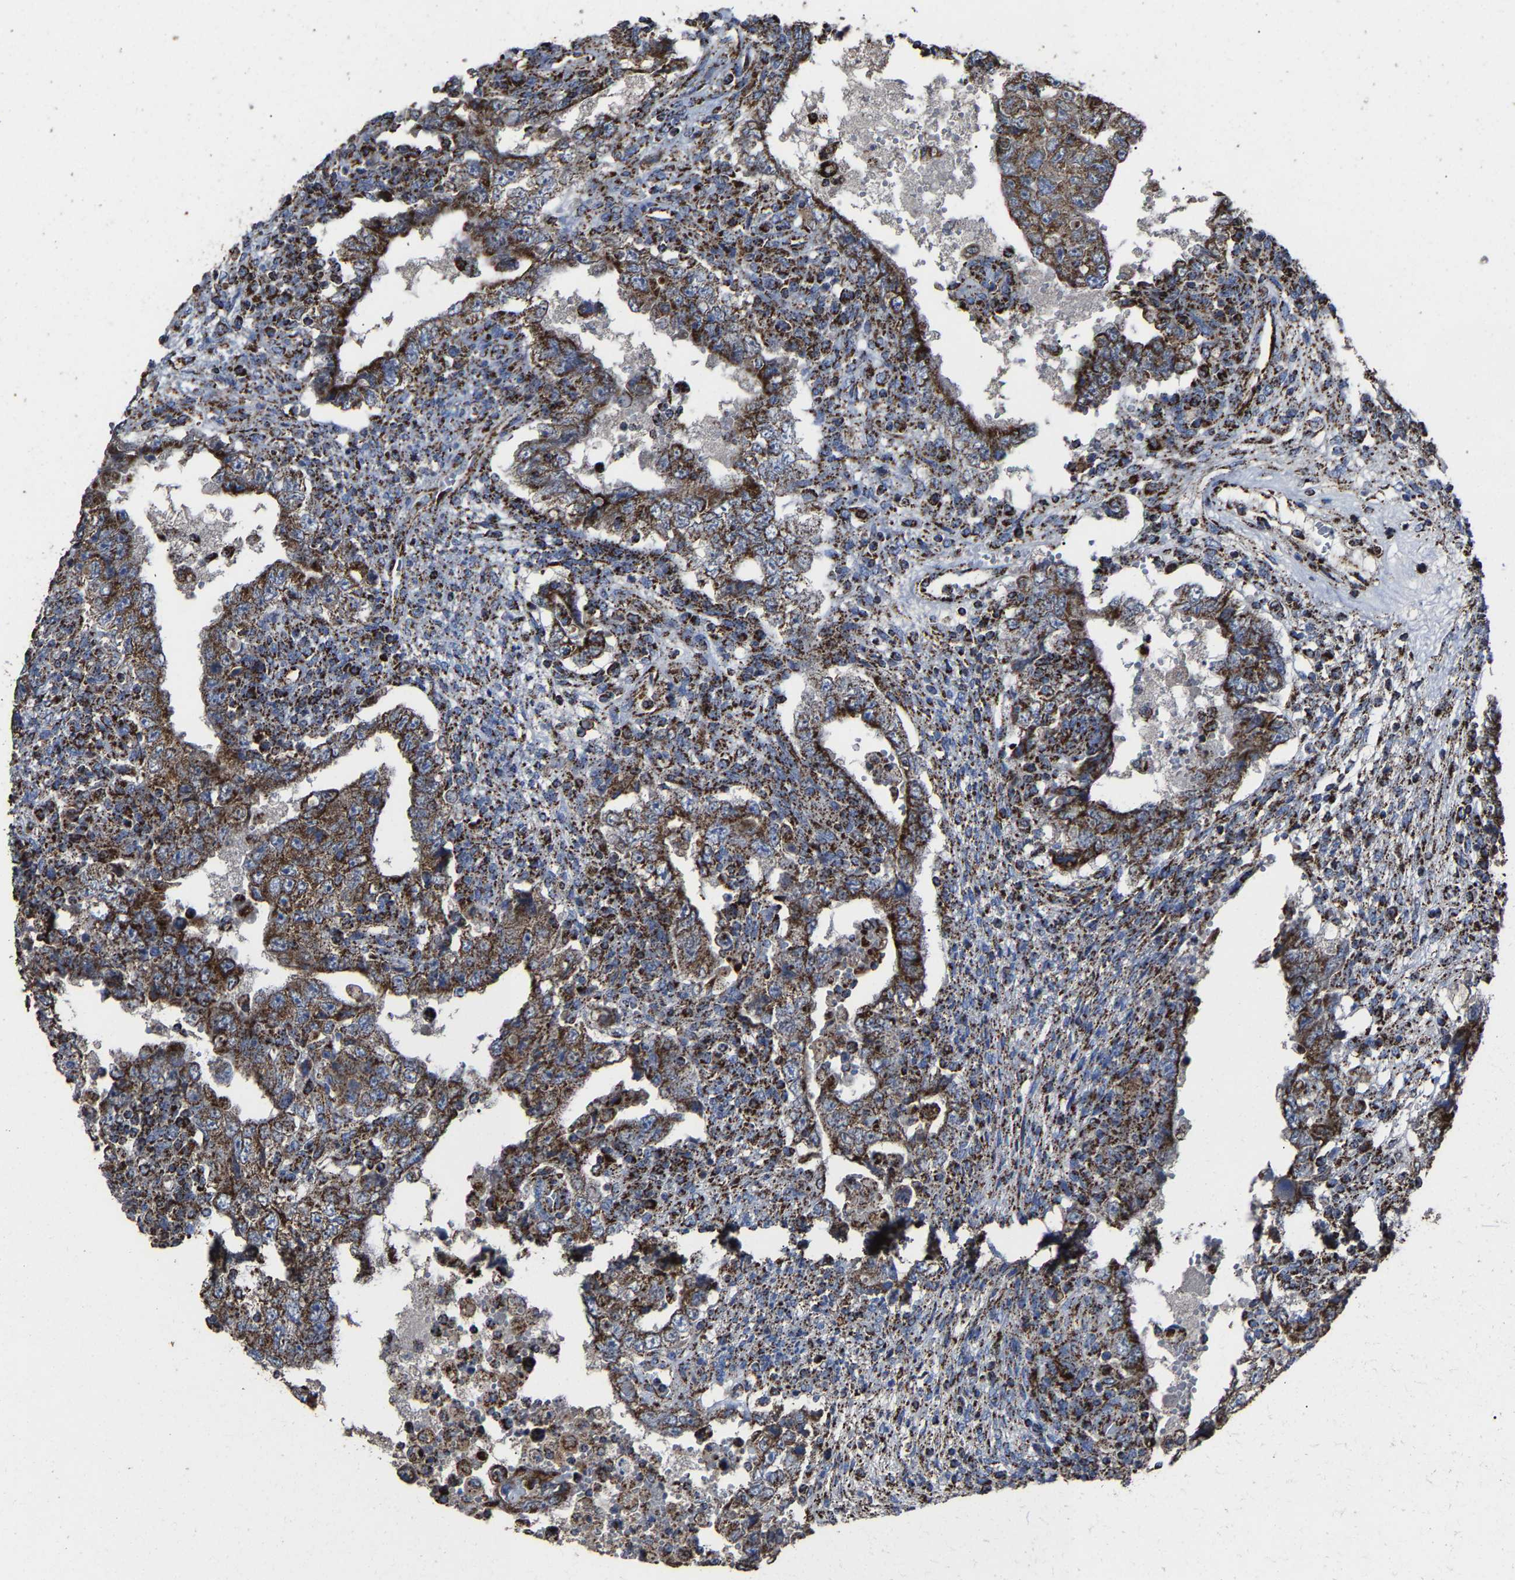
{"staining": {"intensity": "strong", "quantity": ">75%", "location": "cytoplasmic/membranous"}, "tissue": "testis cancer", "cell_type": "Tumor cells", "image_type": "cancer", "snomed": [{"axis": "morphology", "description": "Carcinoma, Embryonal, NOS"}, {"axis": "topography", "description": "Testis"}], "caption": "Tumor cells demonstrate strong cytoplasmic/membranous expression in approximately >75% of cells in testis embryonal carcinoma.", "gene": "NDUFV3", "patient": {"sex": "male", "age": 26}}